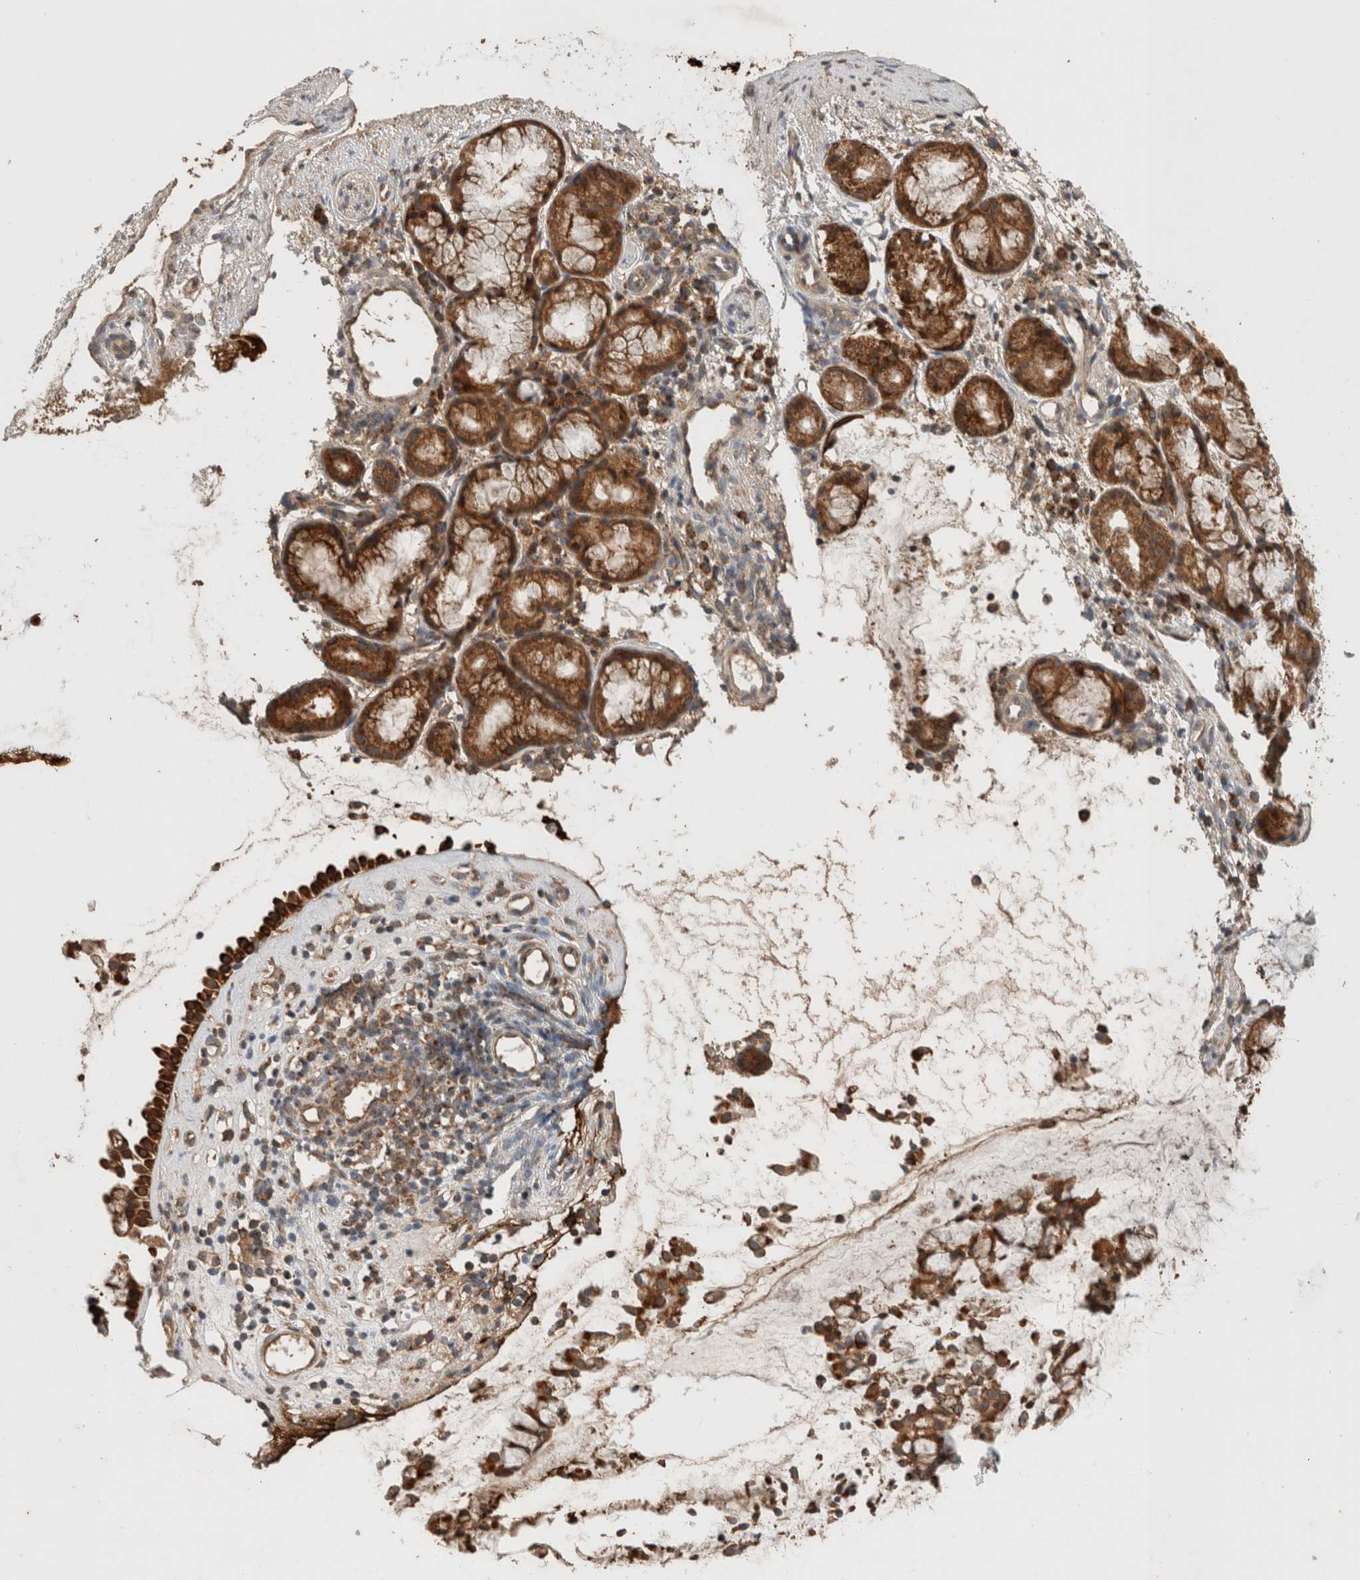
{"staining": {"intensity": "strong", "quantity": ">75%", "location": "cytoplasmic/membranous"}, "tissue": "nasopharynx", "cell_type": "Respiratory epithelial cells", "image_type": "normal", "snomed": [{"axis": "morphology", "description": "Normal tissue, NOS"}, {"axis": "topography", "description": "Nasopharynx"}], "caption": "Brown immunohistochemical staining in unremarkable human nasopharynx shows strong cytoplasmic/membranous positivity in approximately >75% of respiratory epithelial cells.", "gene": "EIF2B3", "patient": {"sex": "female", "age": 42}}